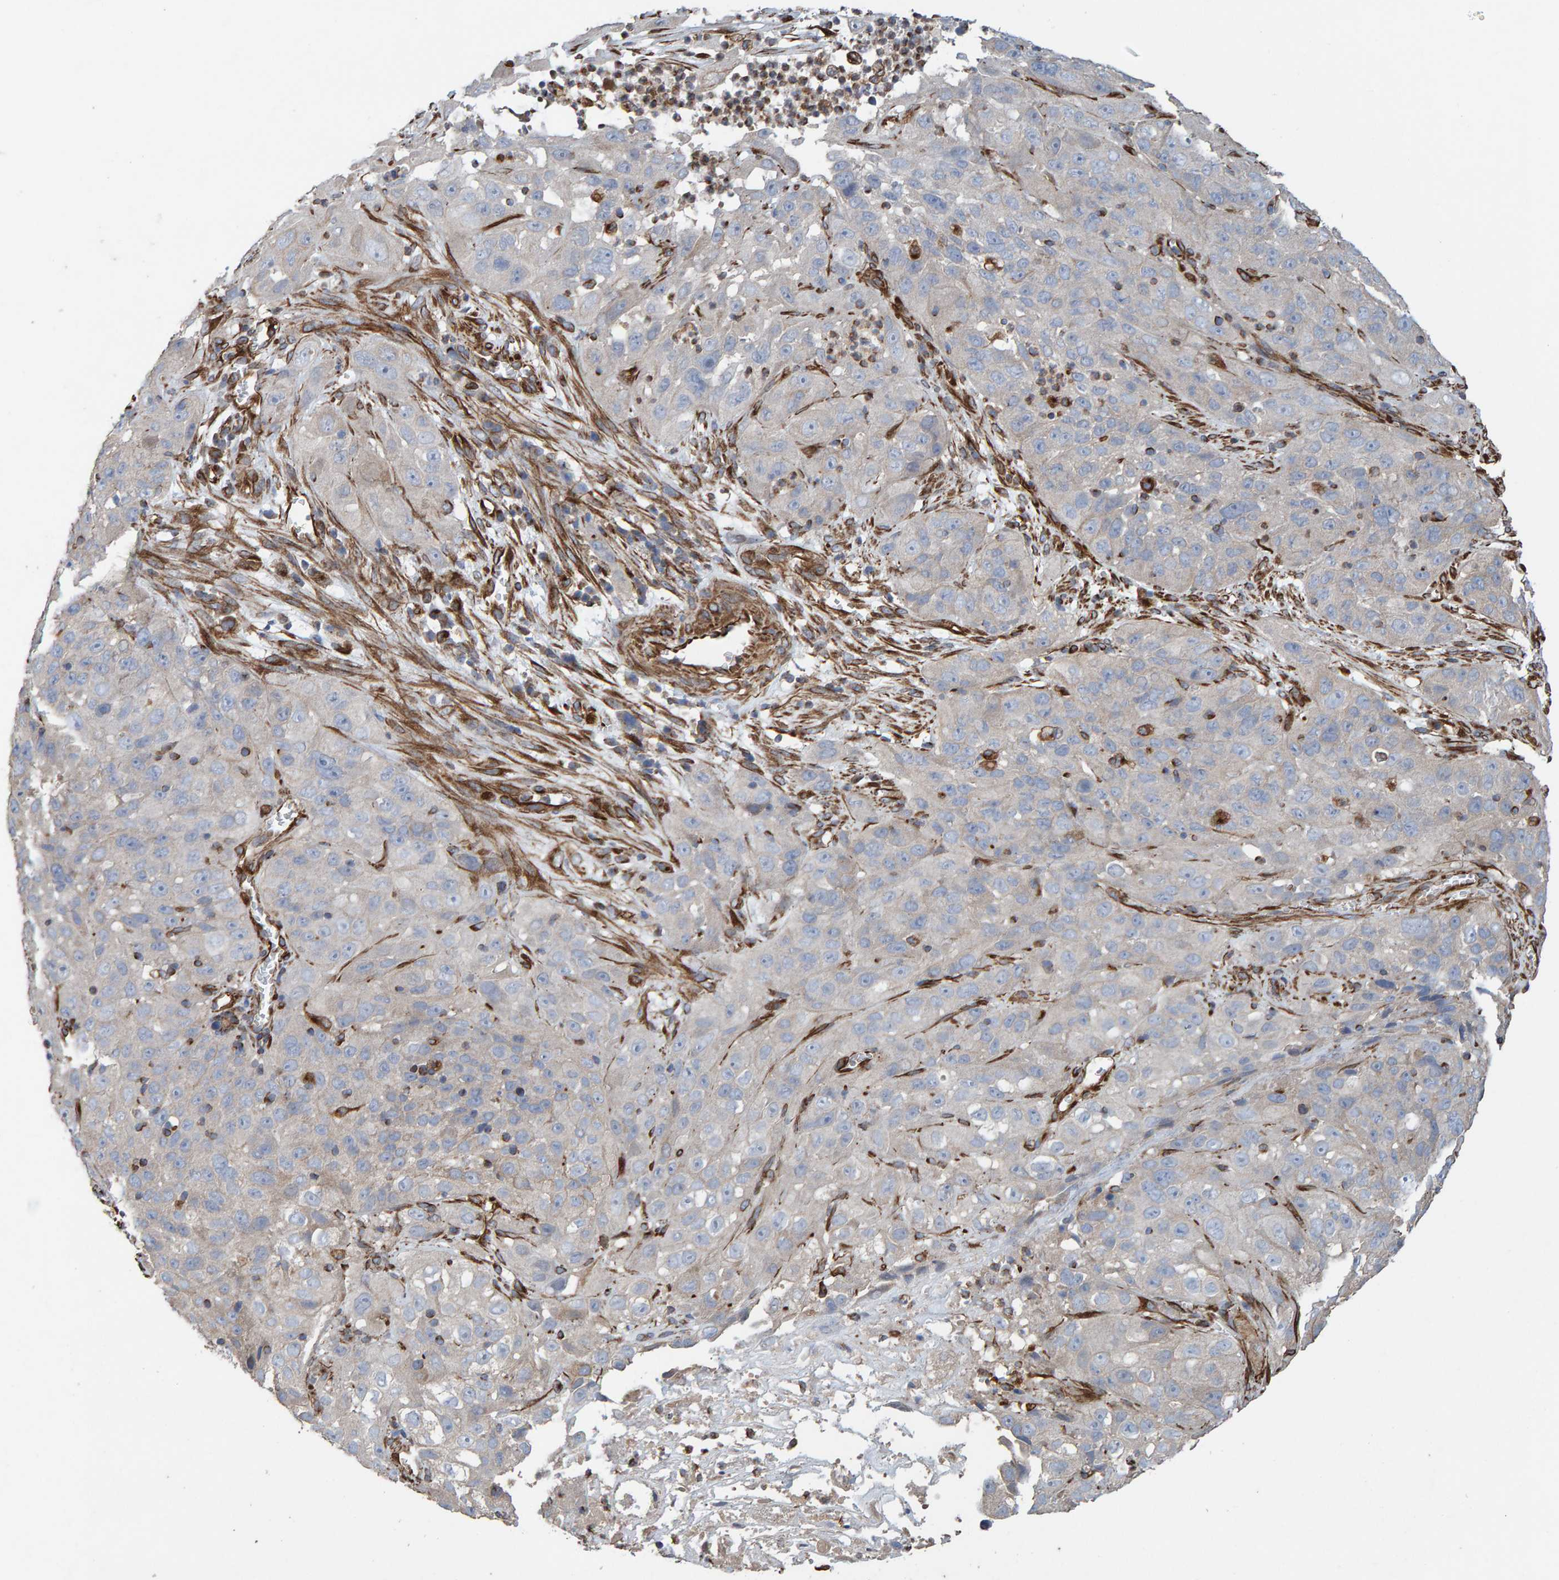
{"staining": {"intensity": "negative", "quantity": "none", "location": "none"}, "tissue": "cervical cancer", "cell_type": "Tumor cells", "image_type": "cancer", "snomed": [{"axis": "morphology", "description": "Squamous cell carcinoma, NOS"}, {"axis": "topography", "description": "Cervix"}], "caption": "Immunohistochemistry (IHC) histopathology image of neoplastic tissue: squamous cell carcinoma (cervical) stained with DAB shows no significant protein positivity in tumor cells.", "gene": "ZNF347", "patient": {"sex": "female", "age": 32}}